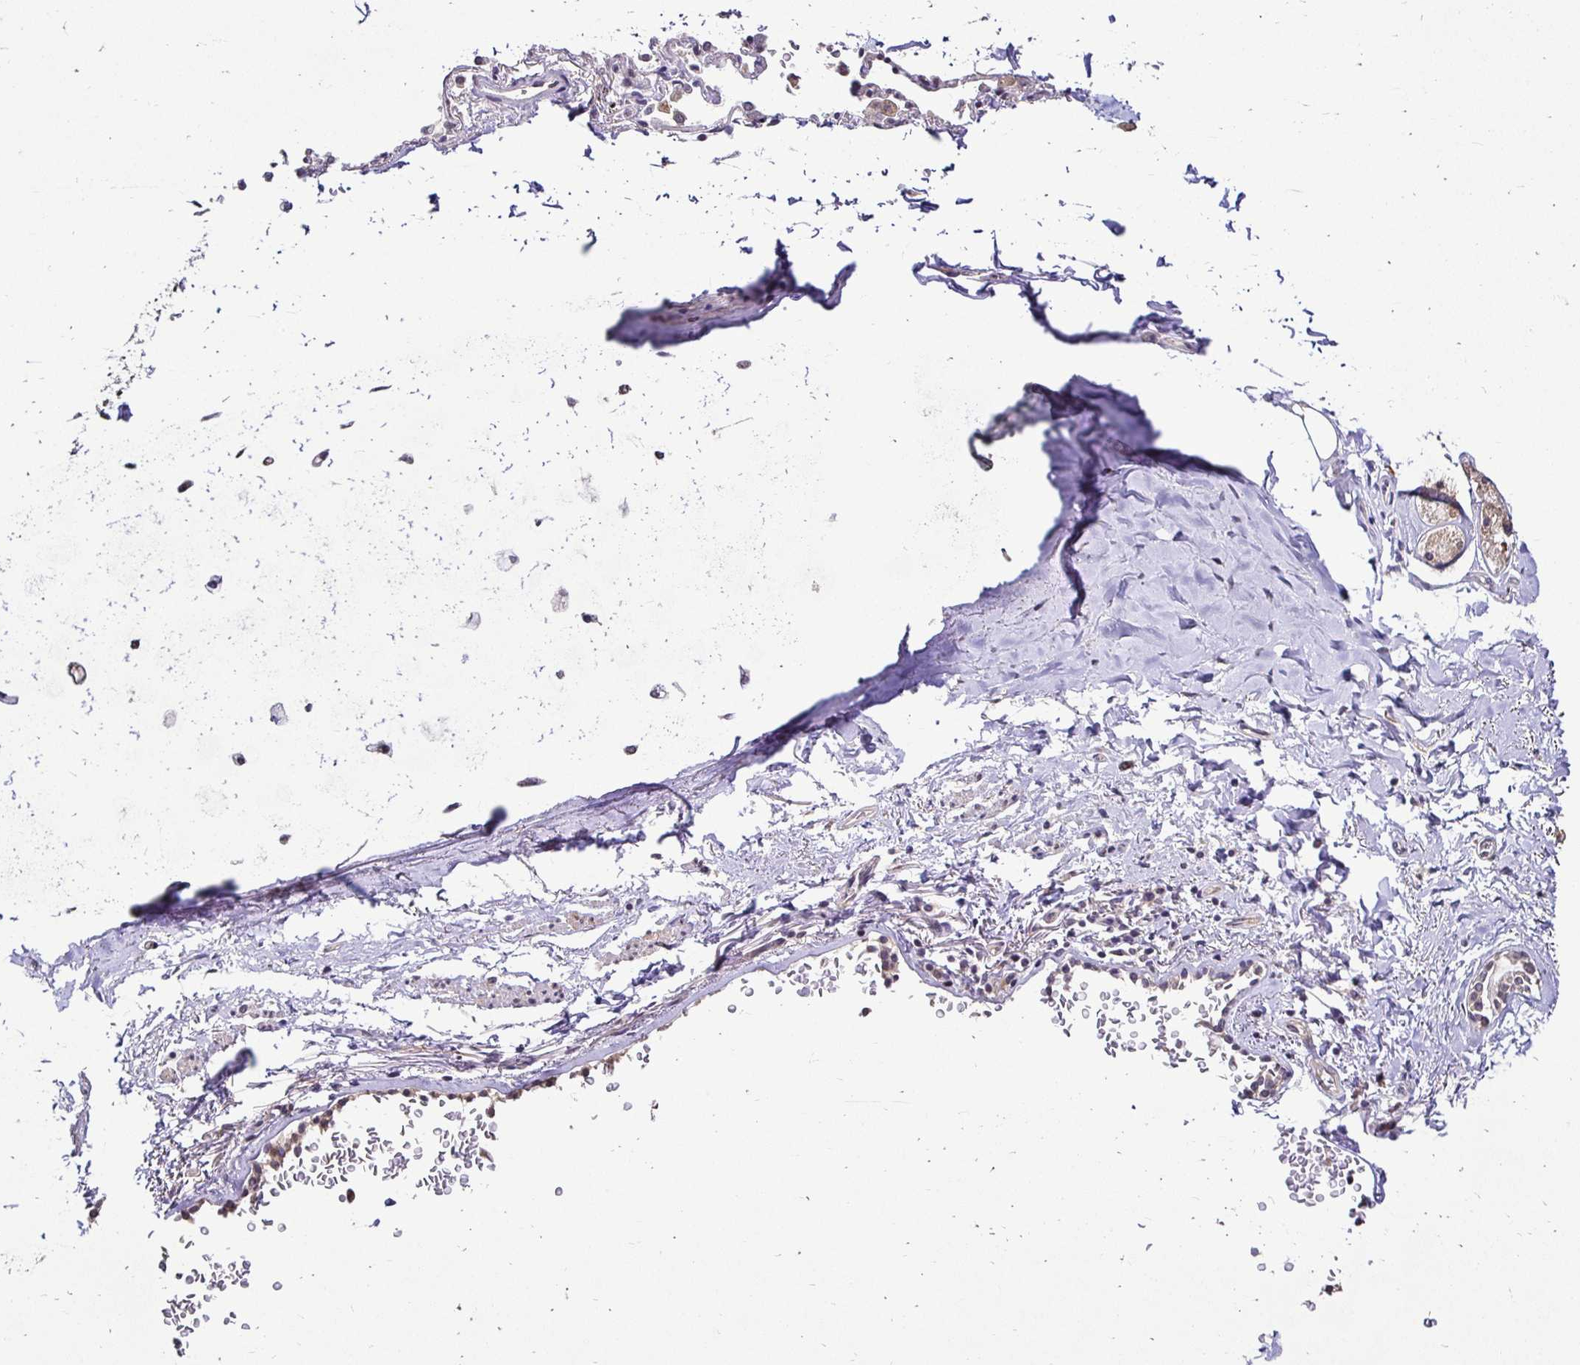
{"staining": {"intensity": "negative", "quantity": "none", "location": "none"}, "tissue": "adipose tissue", "cell_type": "Adipocytes", "image_type": "normal", "snomed": [{"axis": "morphology", "description": "Normal tissue, NOS"}, {"axis": "topography", "description": "Cartilage tissue"}, {"axis": "topography", "description": "Bronchus"}, {"axis": "topography", "description": "Peripheral nerve tissue"}], "caption": "Immunohistochemistry of normal human adipose tissue demonstrates no expression in adipocytes.", "gene": "RHEBL1", "patient": {"sex": "male", "age": 67}}